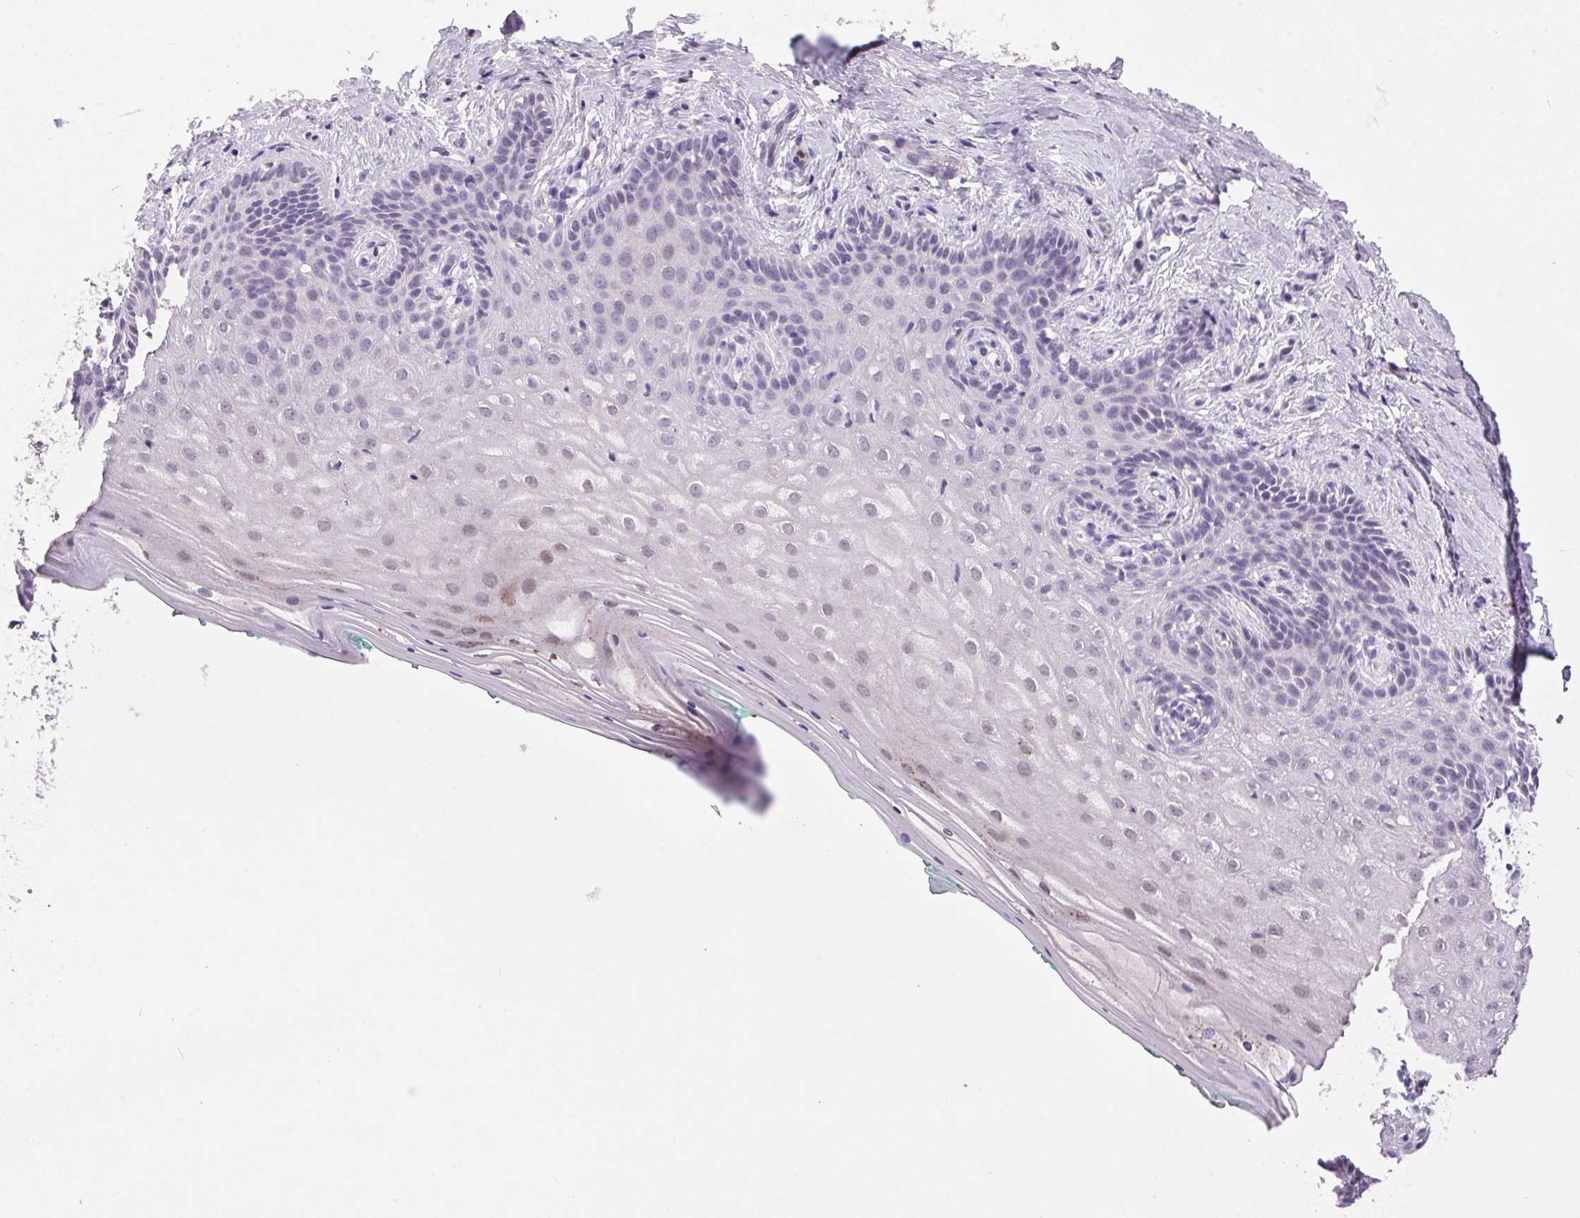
{"staining": {"intensity": "weak", "quantity": "<25%", "location": "cytoplasmic/membranous"}, "tissue": "vagina", "cell_type": "Squamous epithelial cells", "image_type": "normal", "snomed": [{"axis": "morphology", "description": "Normal tissue, NOS"}, {"axis": "topography", "description": "Vagina"}], "caption": "DAB immunohistochemical staining of normal human vagina demonstrates no significant positivity in squamous epithelial cells. (DAB (3,3'-diaminobenzidine) immunohistochemistry with hematoxylin counter stain).", "gene": "TRDN", "patient": {"sex": "female", "age": 45}}